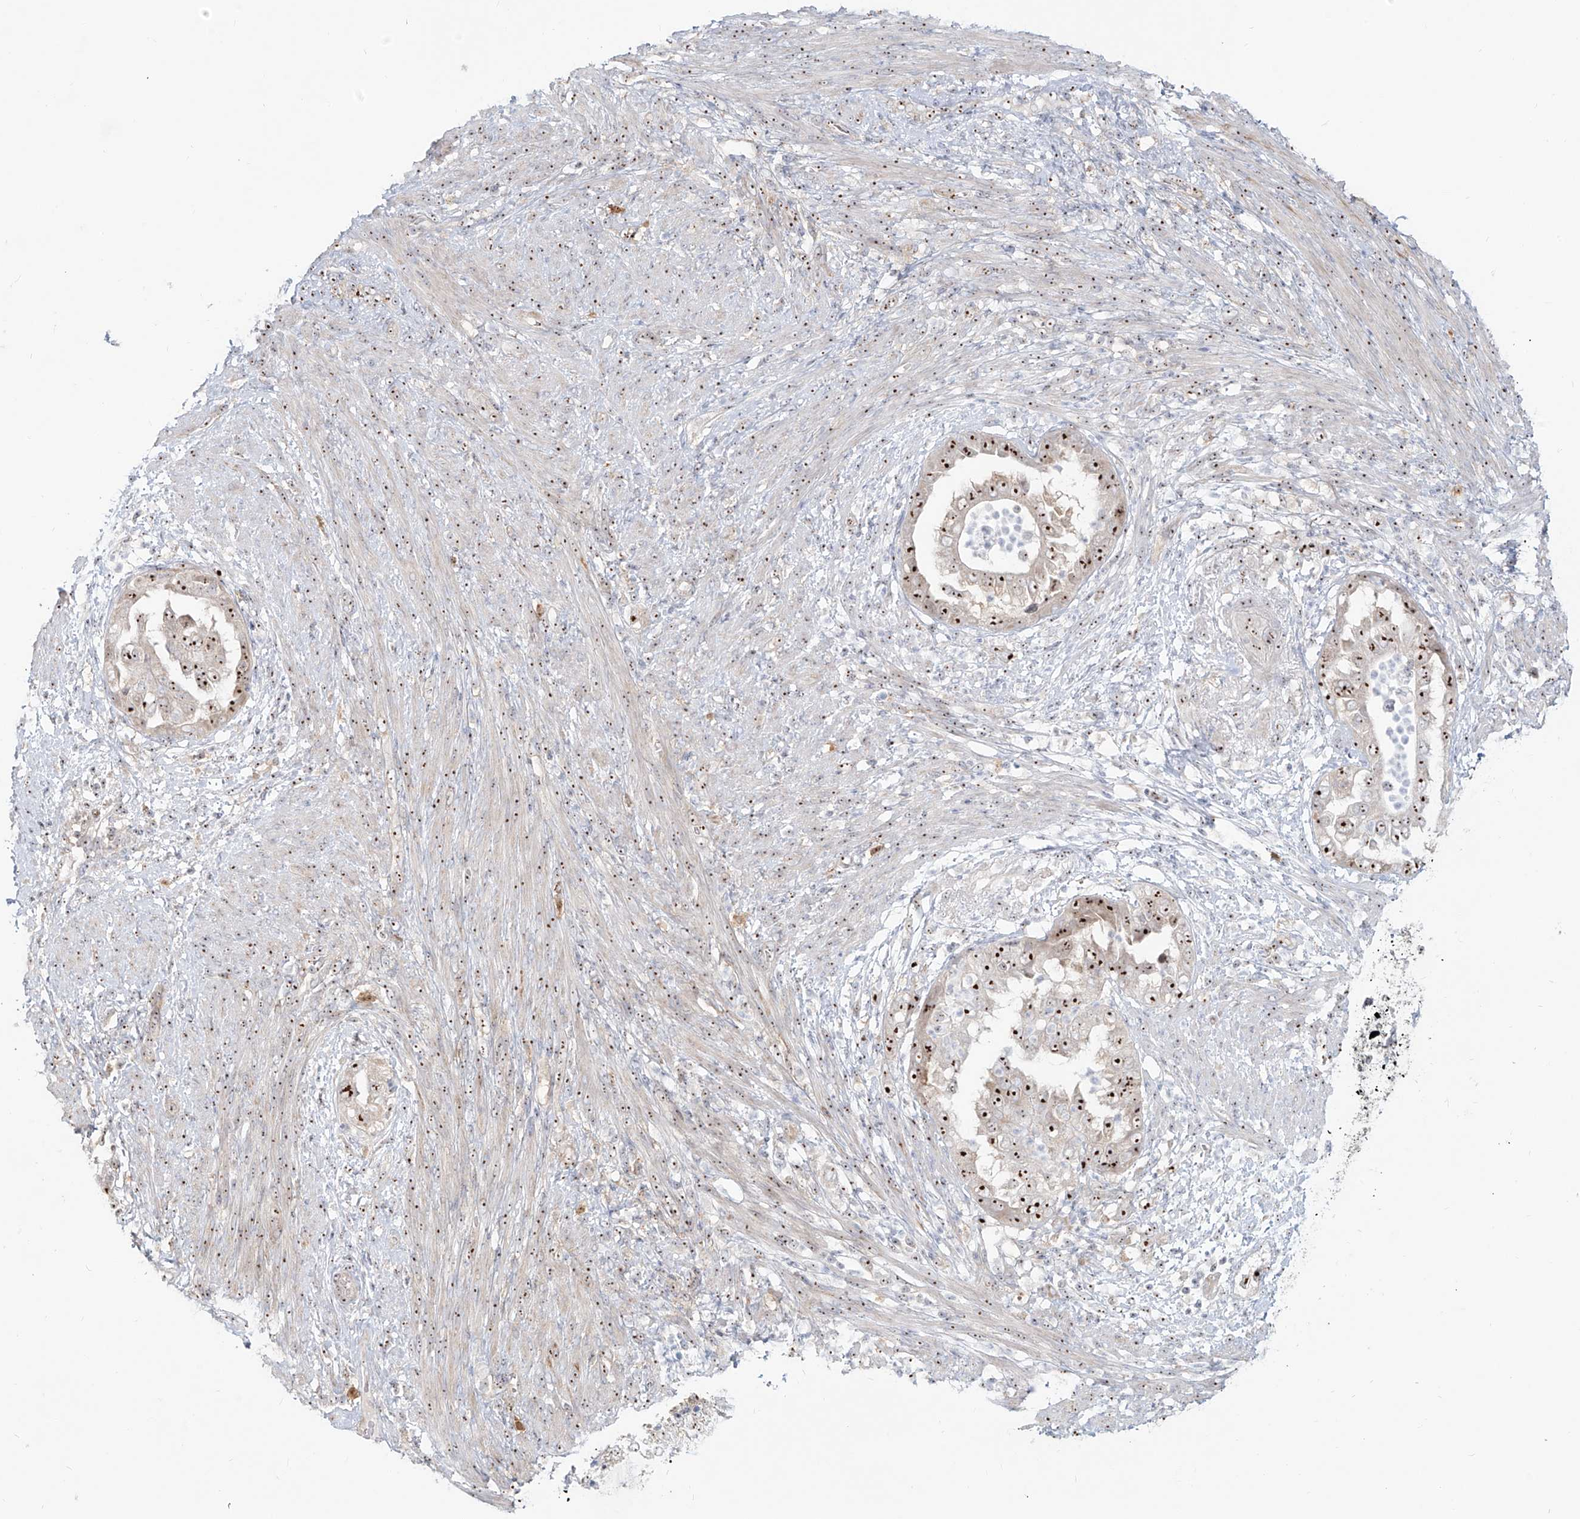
{"staining": {"intensity": "strong", "quantity": ">75%", "location": "nuclear"}, "tissue": "endometrial cancer", "cell_type": "Tumor cells", "image_type": "cancer", "snomed": [{"axis": "morphology", "description": "Adenocarcinoma, NOS"}, {"axis": "topography", "description": "Endometrium"}], "caption": "Endometrial cancer stained for a protein (brown) shows strong nuclear positive staining in approximately >75% of tumor cells.", "gene": "BYSL", "patient": {"sex": "female", "age": 85}}